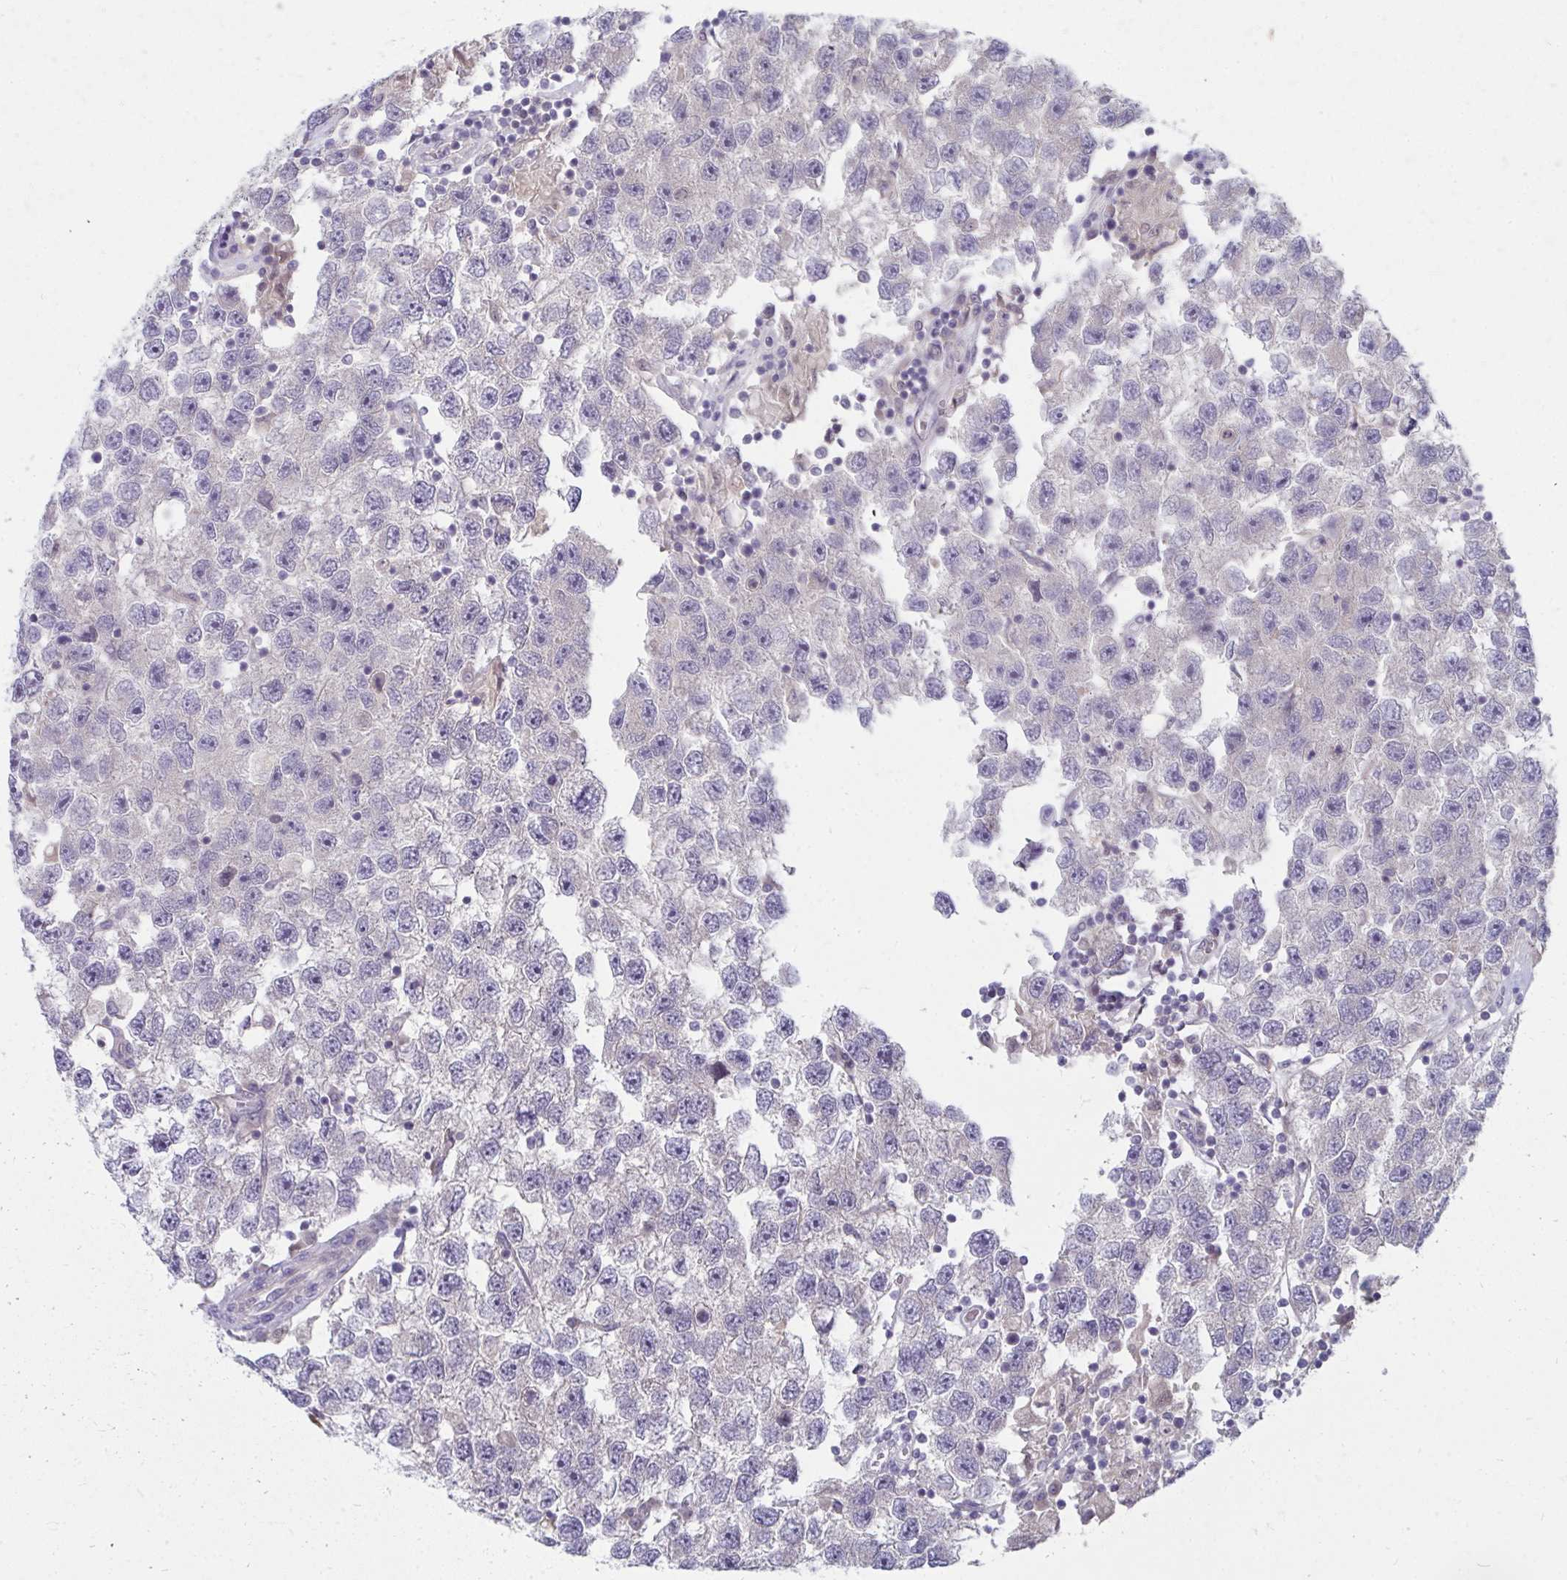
{"staining": {"intensity": "negative", "quantity": "none", "location": "none"}, "tissue": "testis cancer", "cell_type": "Tumor cells", "image_type": "cancer", "snomed": [{"axis": "morphology", "description": "Seminoma, NOS"}, {"axis": "topography", "description": "Testis"}], "caption": "Immunohistochemistry of testis cancer (seminoma) shows no staining in tumor cells. (Stains: DAB (3,3'-diaminobenzidine) IHC with hematoxylin counter stain, Microscopy: brightfield microscopy at high magnification).", "gene": "MROH8", "patient": {"sex": "male", "age": 26}}